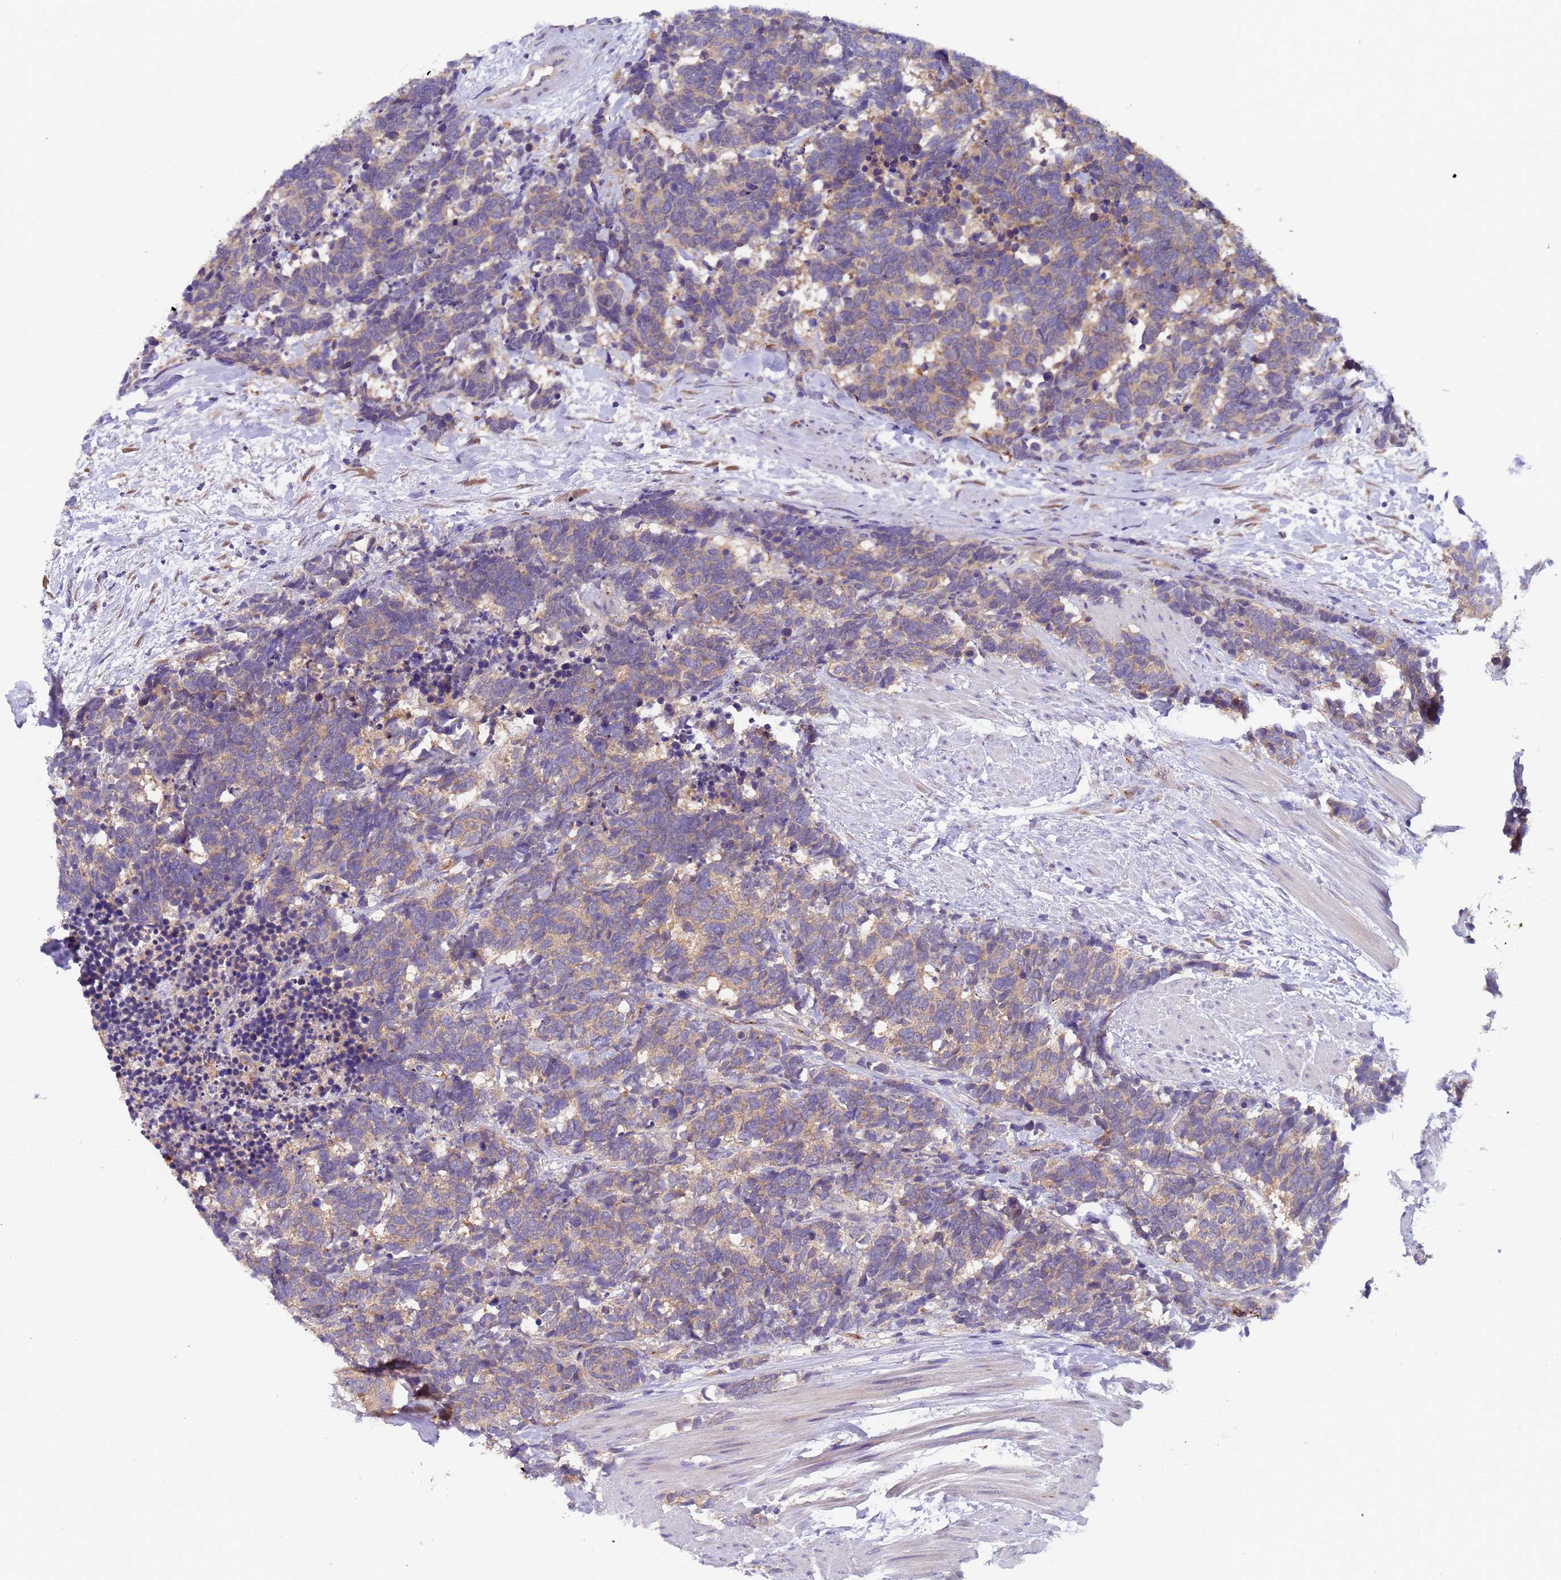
{"staining": {"intensity": "weak", "quantity": ">75%", "location": "cytoplasmic/membranous"}, "tissue": "carcinoid", "cell_type": "Tumor cells", "image_type": "cancer", "snomed": [{"axis": "morphology", "description": "Carcinoma, NOS"}, {"axis": "morphology", "description": "Carcinoid, malignant, NOS"}, {"axis": "topography", "description": "Prostate"}], "caption": "This micrograph exhibits immunohistochemistry (IHC) staining of human carcinoid, with low weak cytoplasmic/membranous positivity in about >75% of tumor cells.", "gene": "ZNF248", "patient": {"sex": "male", "age": 57}}